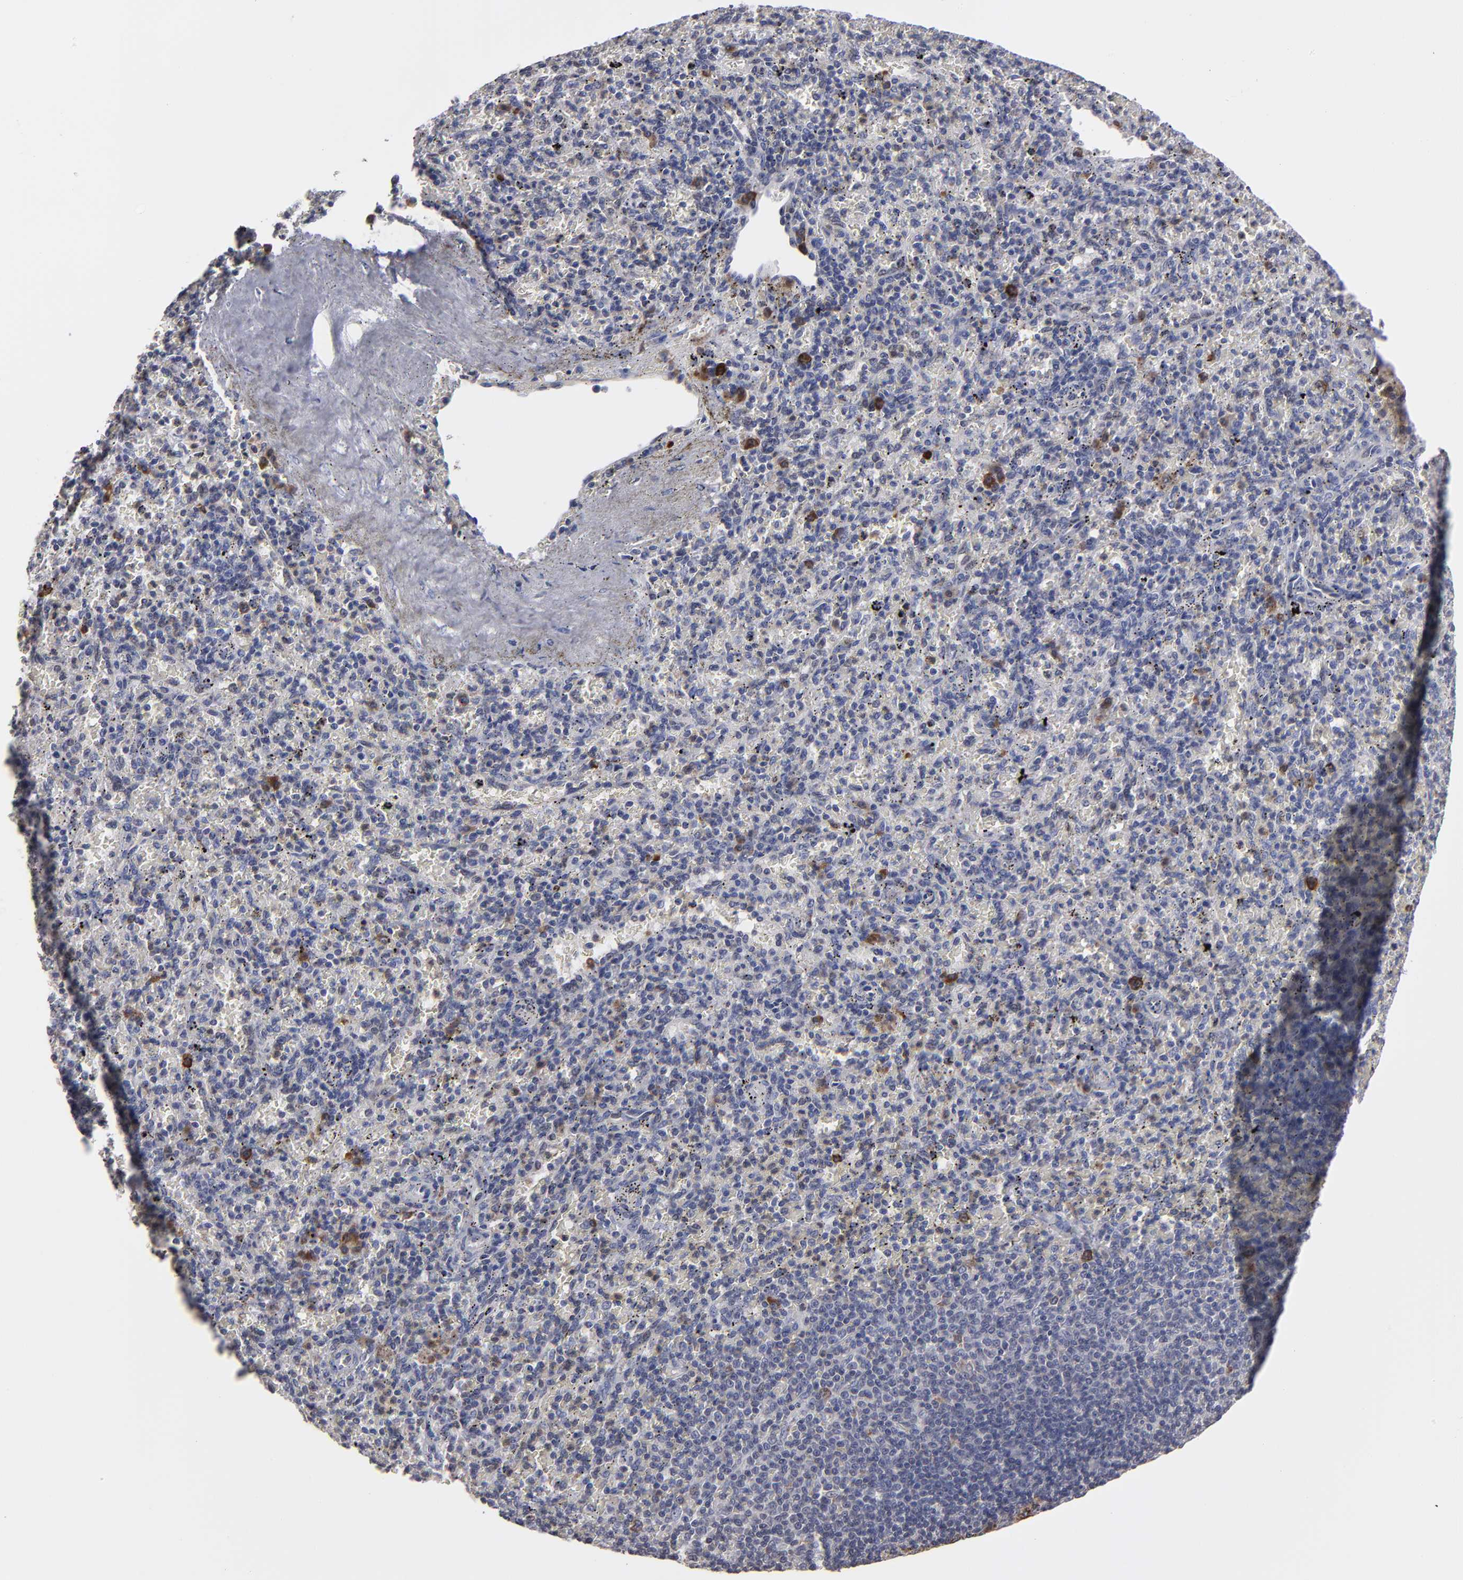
{"staining": {"intensity": "moderate", "quantity": "<25%", "location": "cytoplasmic/membranous"}, "tissue": "spleen", "cell_type": "Cells in red pulp", "image_type": "normal", "snomed": [{"axis": "morphology", "description": "Normal tissue, NOS"}, {"axis": "topography", "description": "Spleen"}], "caption": "Protein staining demonstrates moderate cytoplasmic/membranous staining in approximately <25% of cells in red pulp in benign spleen.", "gene": "CEP97", "patient": {"sex": "female", "age": 43}}